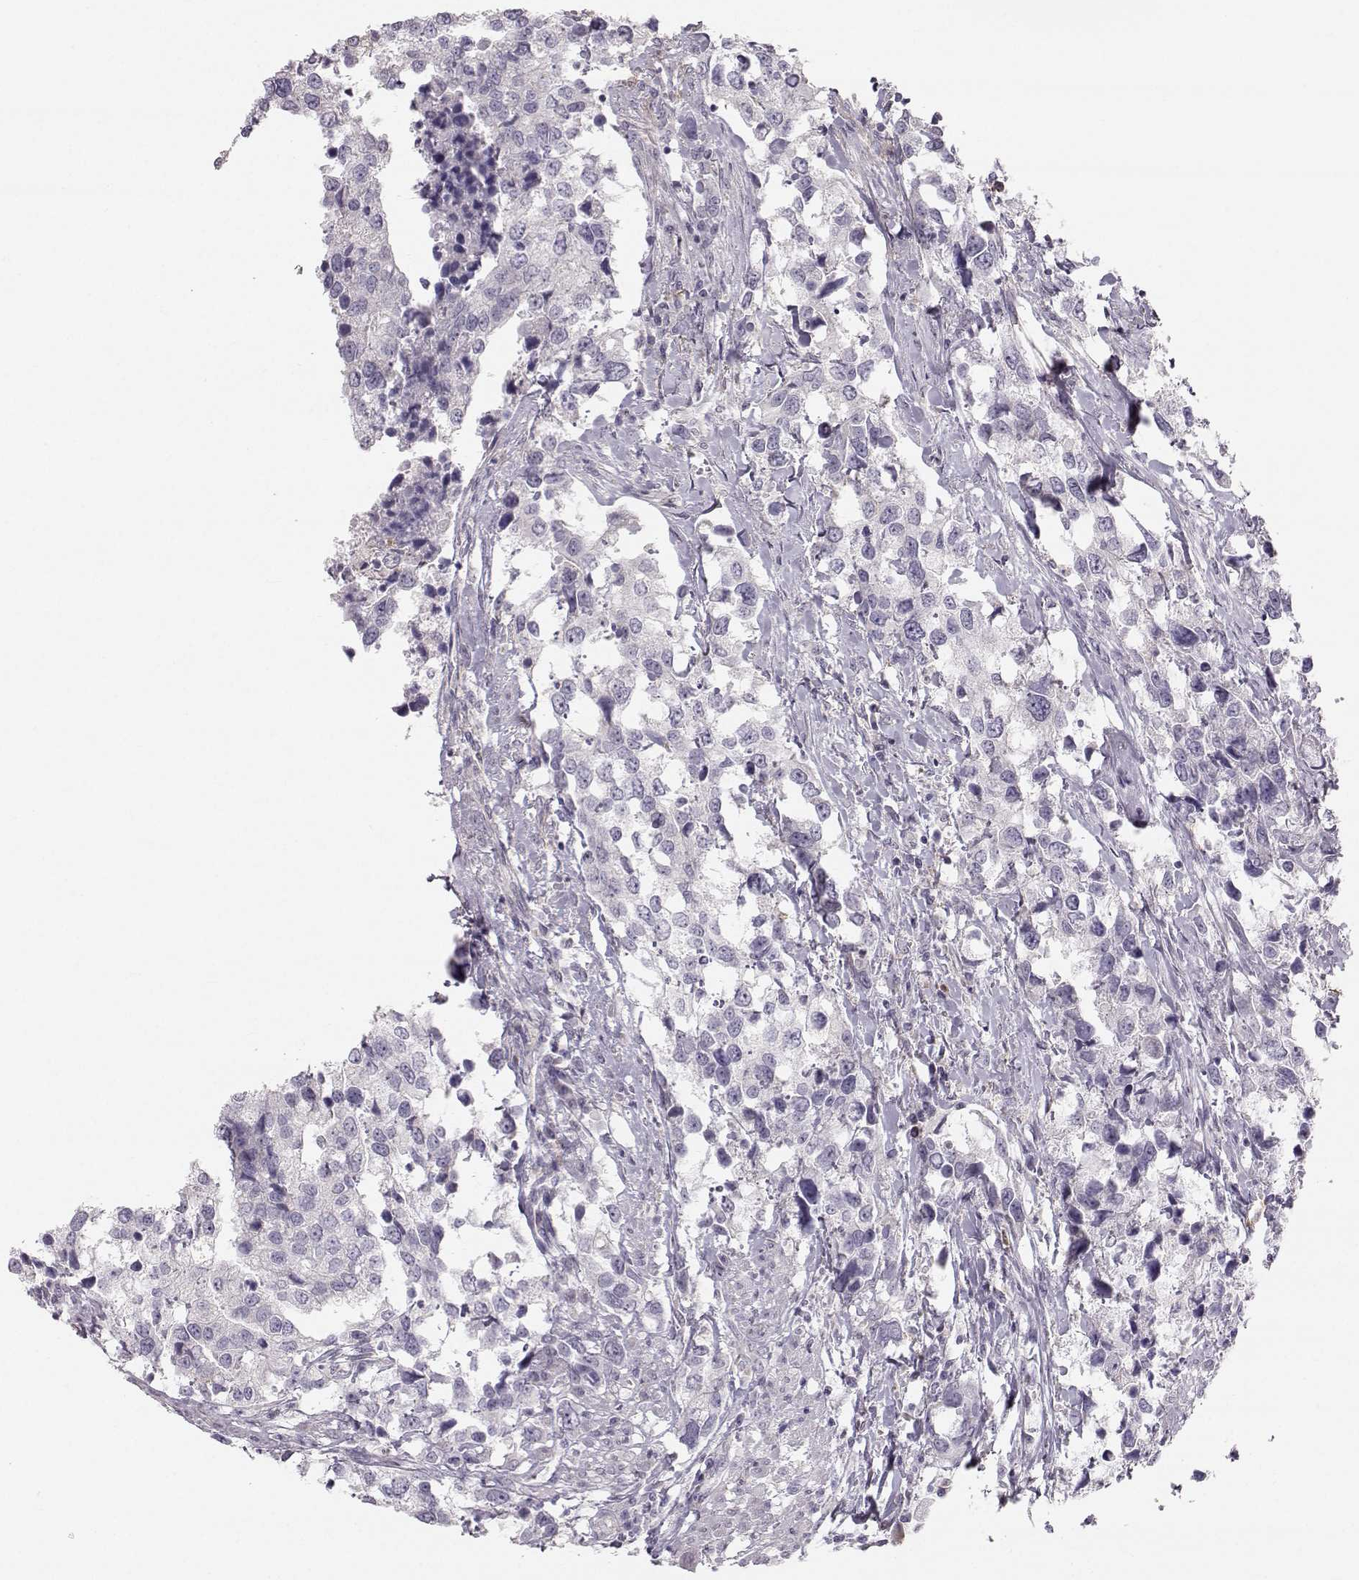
{"staining": {"intensity": "negative", "quantity": "none", "location": "none"}, "tissue": "urothelial cancer", "cell_type": "Tumor cells", "image_type": "cancer", "snomed": [{"axis": "morphology", "description": "Urothelial carcinoma, NOS"}, {"axis": "morphology", "description": "Urothelial carcinoma, High grade"}, {"axis": "topography", "description": "Urinary bladder"}], "caption": "An immunohistochemistry (IHC) photomicrograph of urothelial cancer is shown. There is no staining in tumor cells of urothelial cancer. (Stains: DAB immunohistochemistry with hematoxylin counter stain, Microscopy: brightfield microscopy at high magnification).", "gene": "RUNDC3A", "patient": {"sex": "male", "age": 63}}